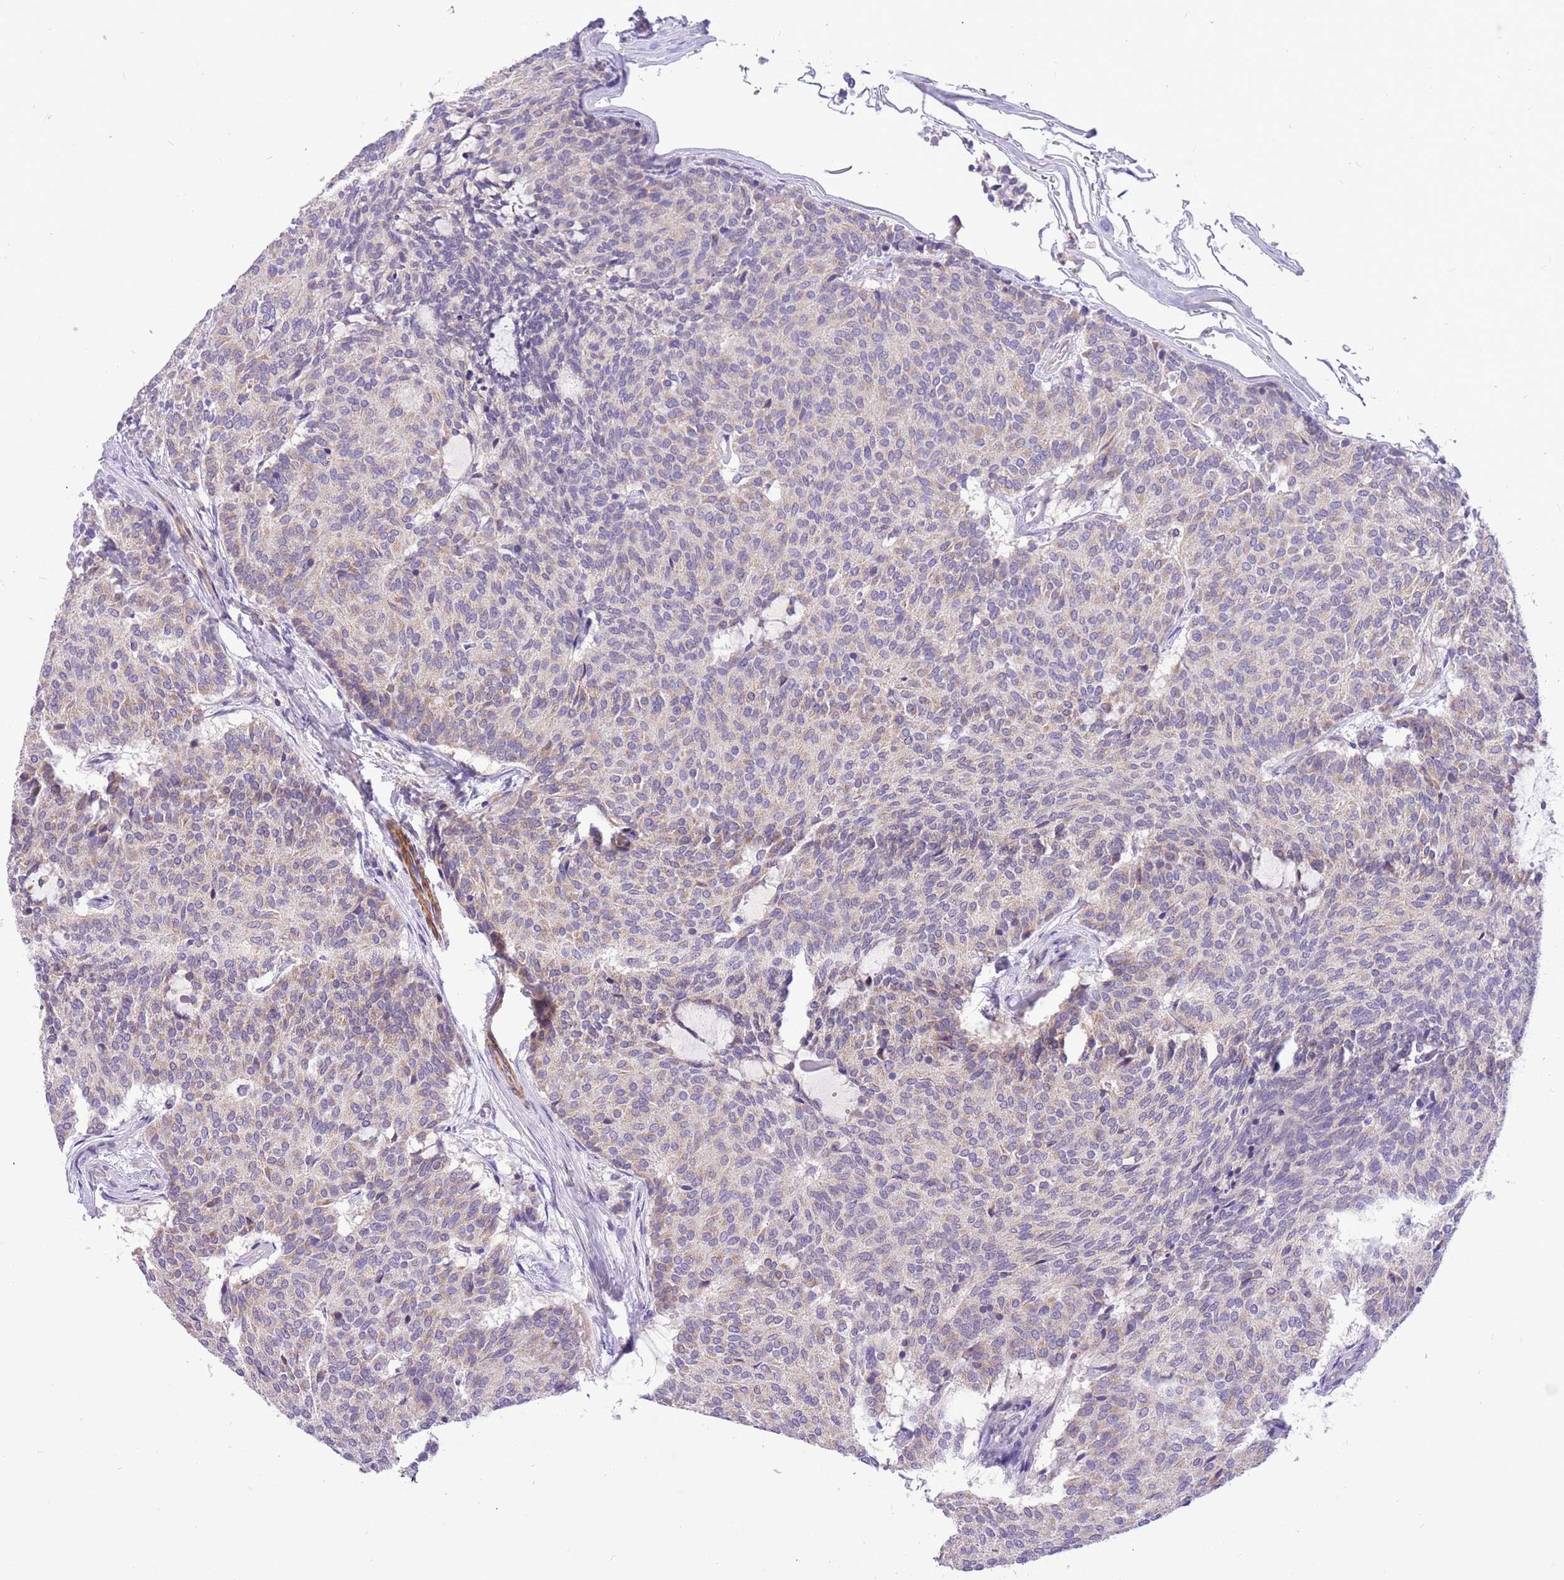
{"staining": {"intensity": "weak", "quantity": "<25%", "location": "cytoplasmic/membranous"}, "tissue": "carcinoid", "cell_type": "Tumor cells", "image_type": "cancer", "snomed": [{"axis": "morphology", "description": "Carcinoid, malignant, NOS"}, {"axis": "topography", "description": "Pancreas"}], "caption": "DAB (3,3'-diaminobenzidine) immunohistochemical staining of carcinoid (malignant) demonstrates no significant expression in tumor cells.", "gene": "GLCE", "patient": {"sex": "female", "age": 54}}